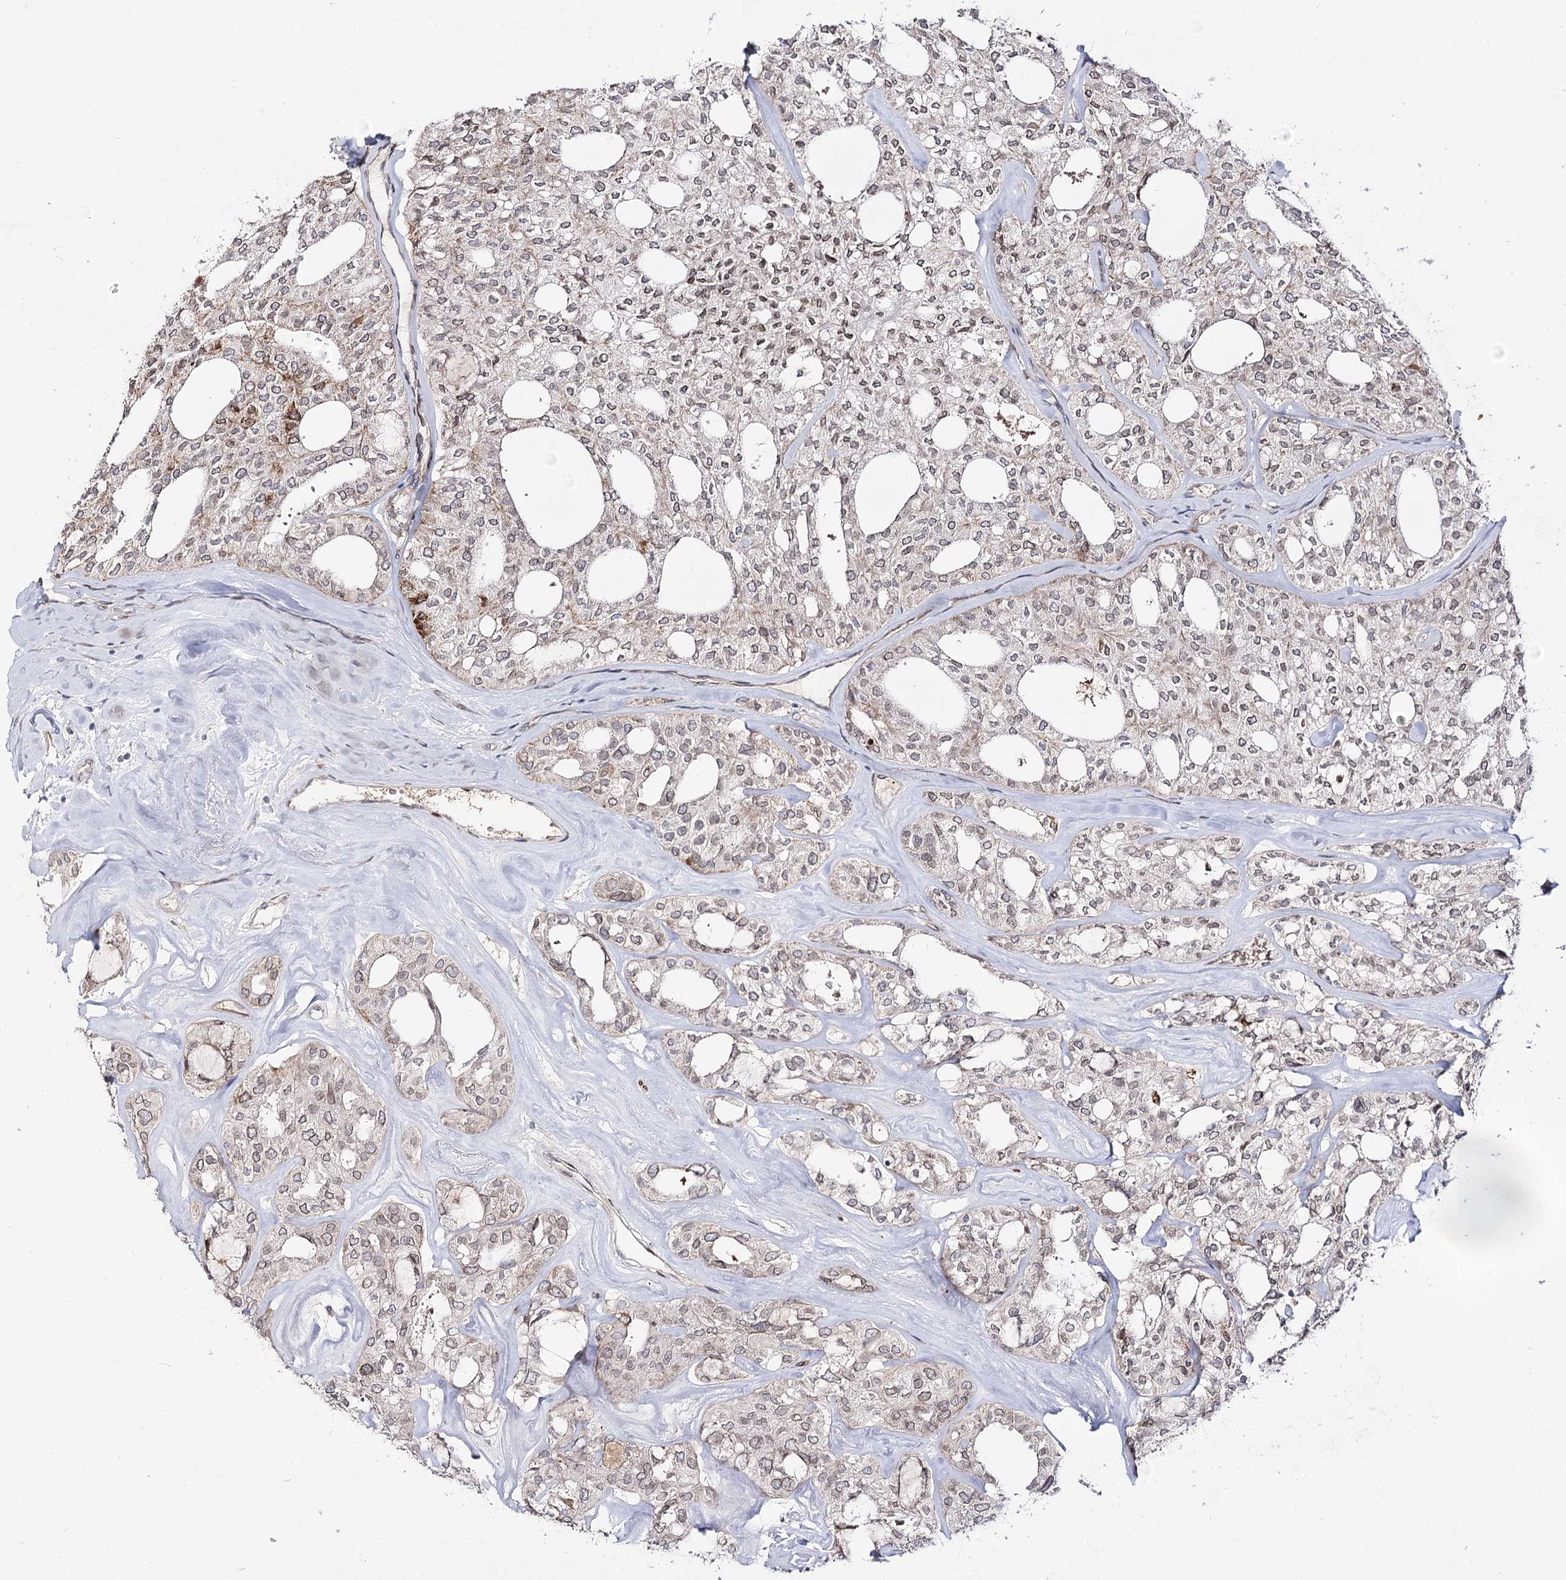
{"staining": {"intensity": "moderate", "quantity": "<25%", "location": "cytoplasmic/membranous"}, "tissue": "thyroid cancer", "cell_type": "Tumor cells", "image_type": "cancer", "snomed": [{"axis": "morphology", "description": "Follicular adenoma carcinoma, NOS"}, {"axis": "topography", "description": "Thyroid gland"}], "caption": "Immunohistochemistry (IHC) image of follicular adenoma carcinoma (thyroid) stained for a protein (brown), which exhibits low levels of moderate cytoplasmic/membranous positivity in approximately <25% of tumor cells.", "gene": "C11orf80", "patient": {"sex": "male", "age": 75}}